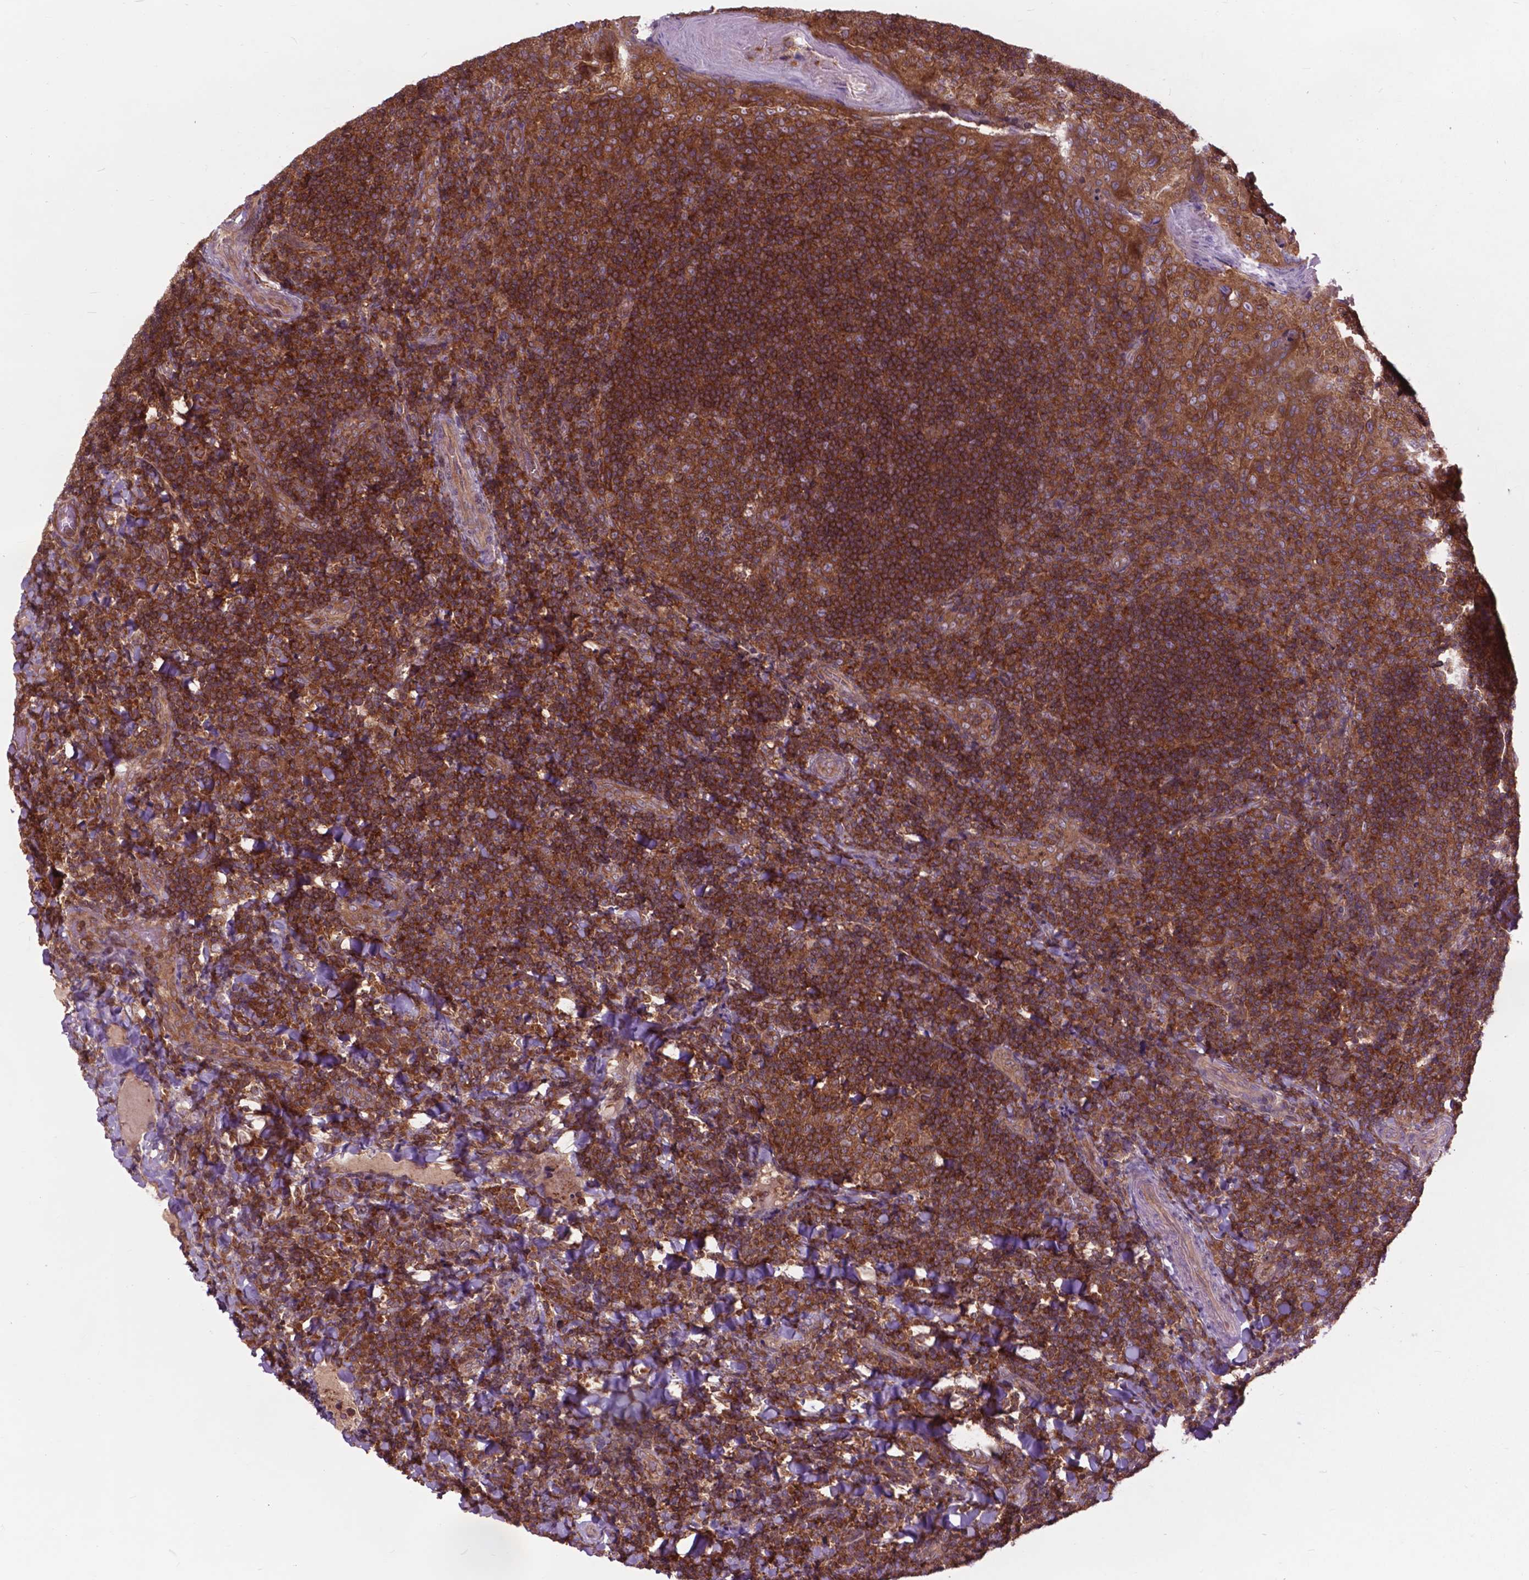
{"staining": {"intensity": "strong", "quantity": ">75%", "location": "cytoplasmic/membranous"}, "tissue": "tonsil", "cell_type": "Germinal center cells", "image_type": "normal", "snomed": [{"axis": "morphology", "description": "Normal tissue, NOS"}, {"axis": "topography", "description": "Tonsil"}], "caption": "There is high levels of strong cytoplasmic/membranous expression in germinal center cells of unremarkable tonsil, as demonstrated by immunohistochemical staining (brown color).", "gene": "ARAF", "patient": {"sex": "male", "age": 17}}